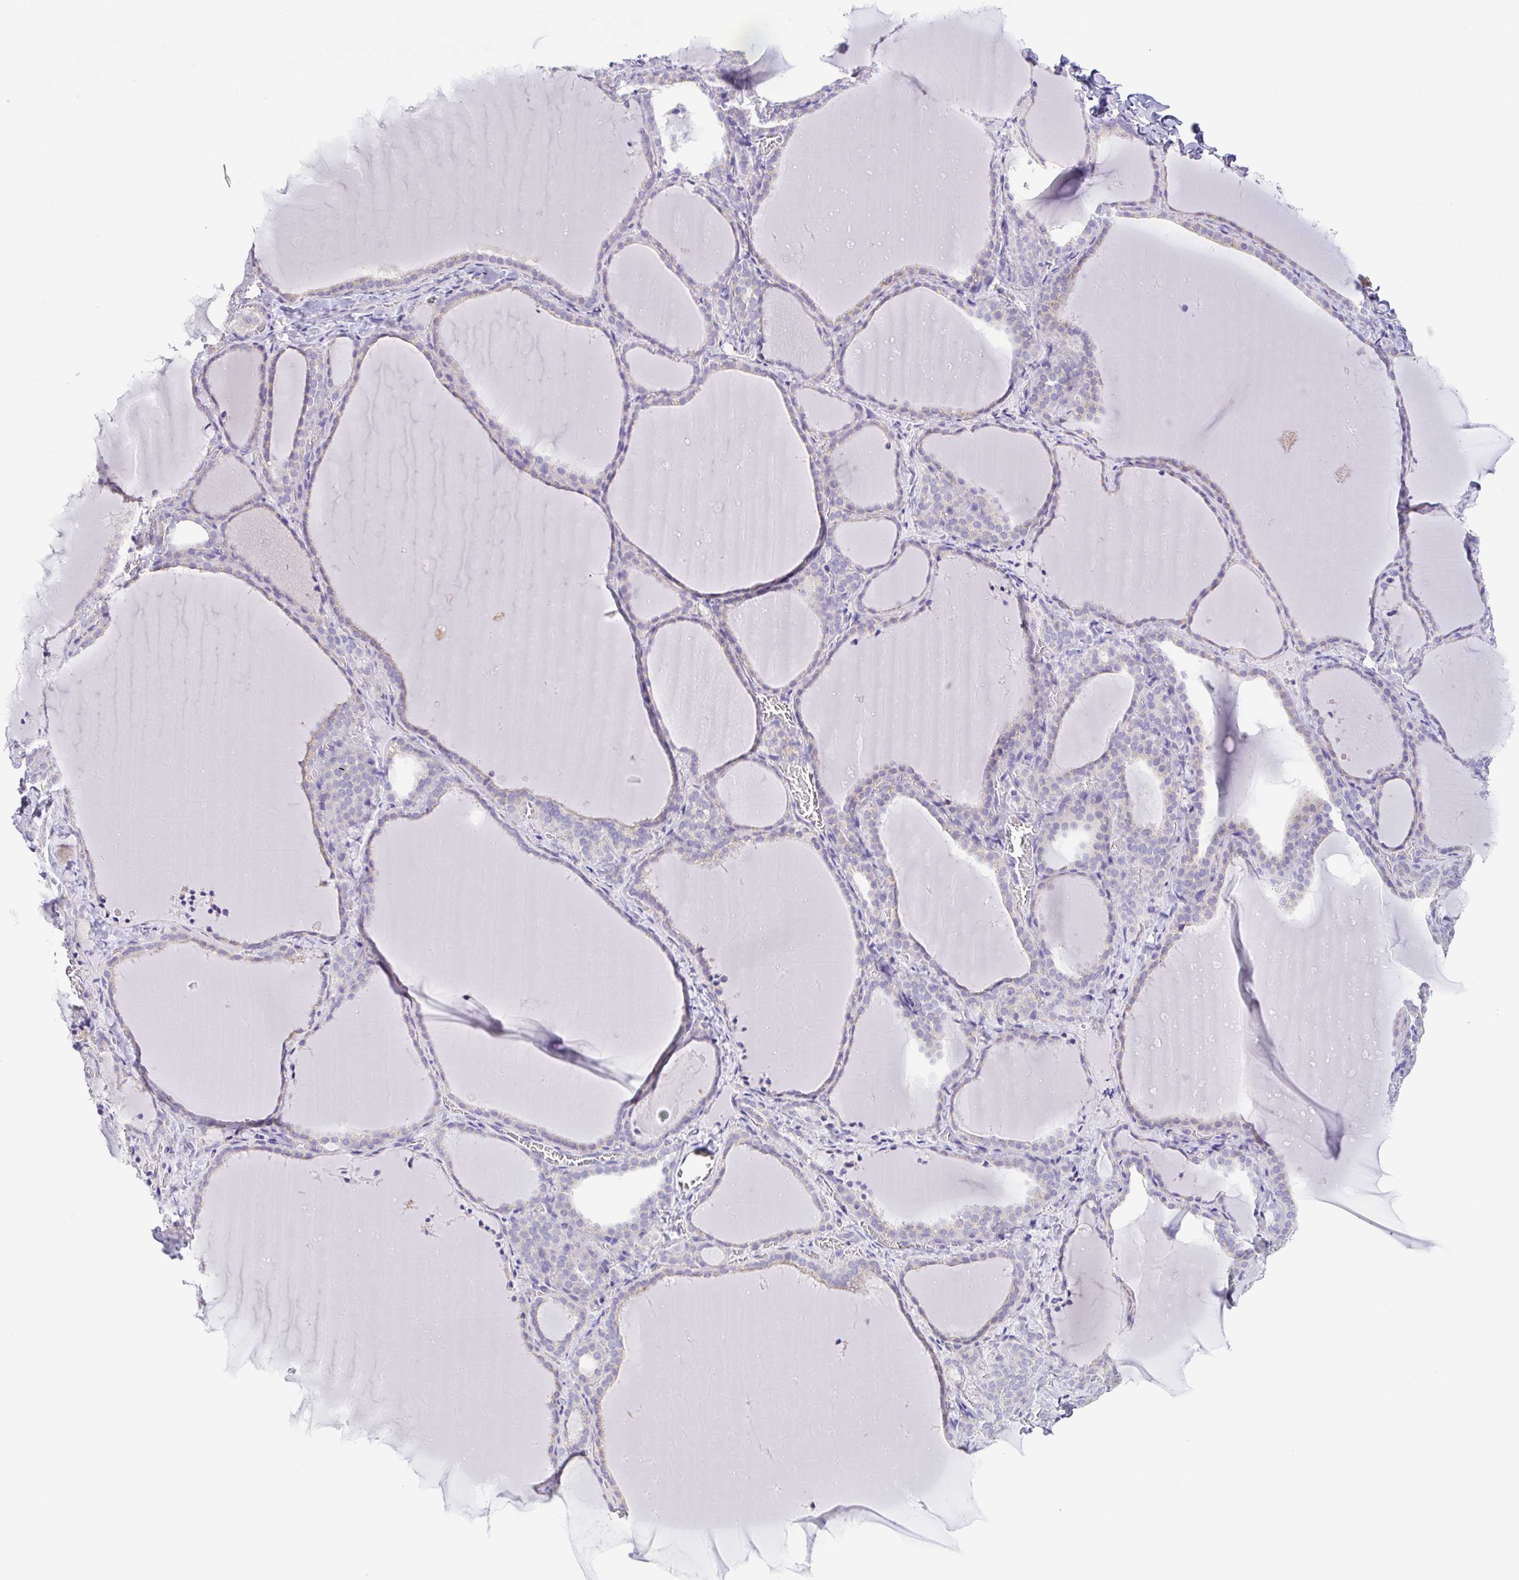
{"staining": {"intensity": "weak", "quantity": "<25%", "location": "cytoplasmic/membranous"}, "tissue": "thyroid gland", "cell_type": "Glandular cells", "image_type": "normal", "snomed": [{"axis": "morphology", "description": "Normal tissue, NOS"}, {"axis": "topography", "description": "Thyroid gland"}], "caption": "DAB immunohistochemical staining of unremarkable thyroid gland exhibits no significant staining in glandular cells. (DAB immunohistochemistry with hematoxylin counter stain).", "gene": "PKDREJ", "patient": {"sex": "female", "age": 22}}